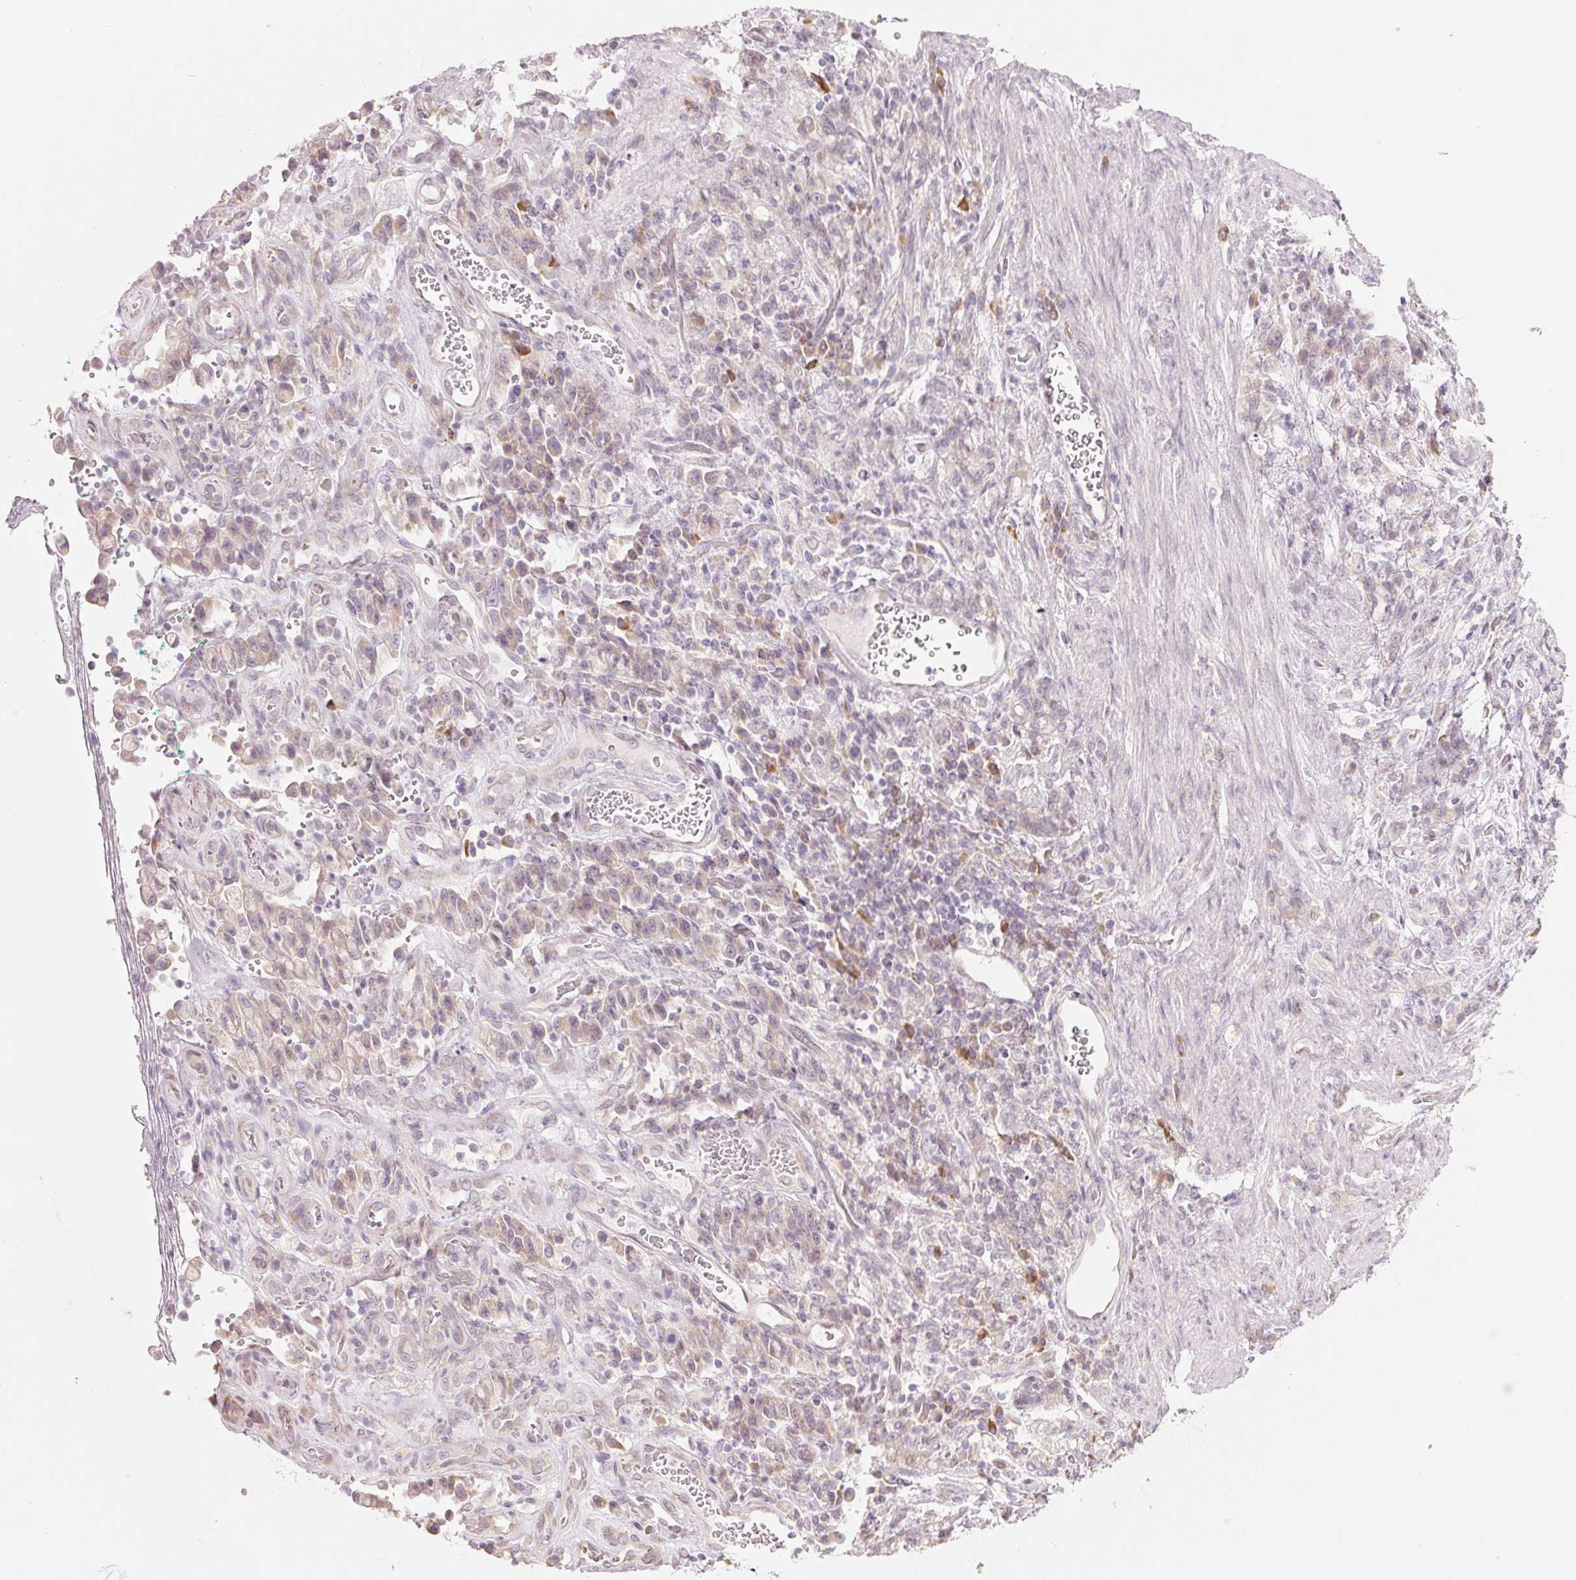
{"staining": {"intensity": "weak", "quantity": ">75%", "location": "cytoplasmic/membranous"}, "tissue": "stomach cancer", "cell_type": "Tumor cells", "image_type": "cancer", "snomed": [{"axis": "morphology", "description": "Adenocarcinoma, NOS"}, {"axis": "topography", "description": "Stomach"}], "caption": "IHC of human stomach cancer shows low levels of weak cytoplasmic/membranous positivity in about >75% of tumor cells. The staining was performed using DAB (3,3'-diaminobenzidine), with brown indicating positive protein expression. Nuclei are stained blue with hematoxylin.", "gene": "GNMT", "patient": {"sex": "male", "age": 77}}